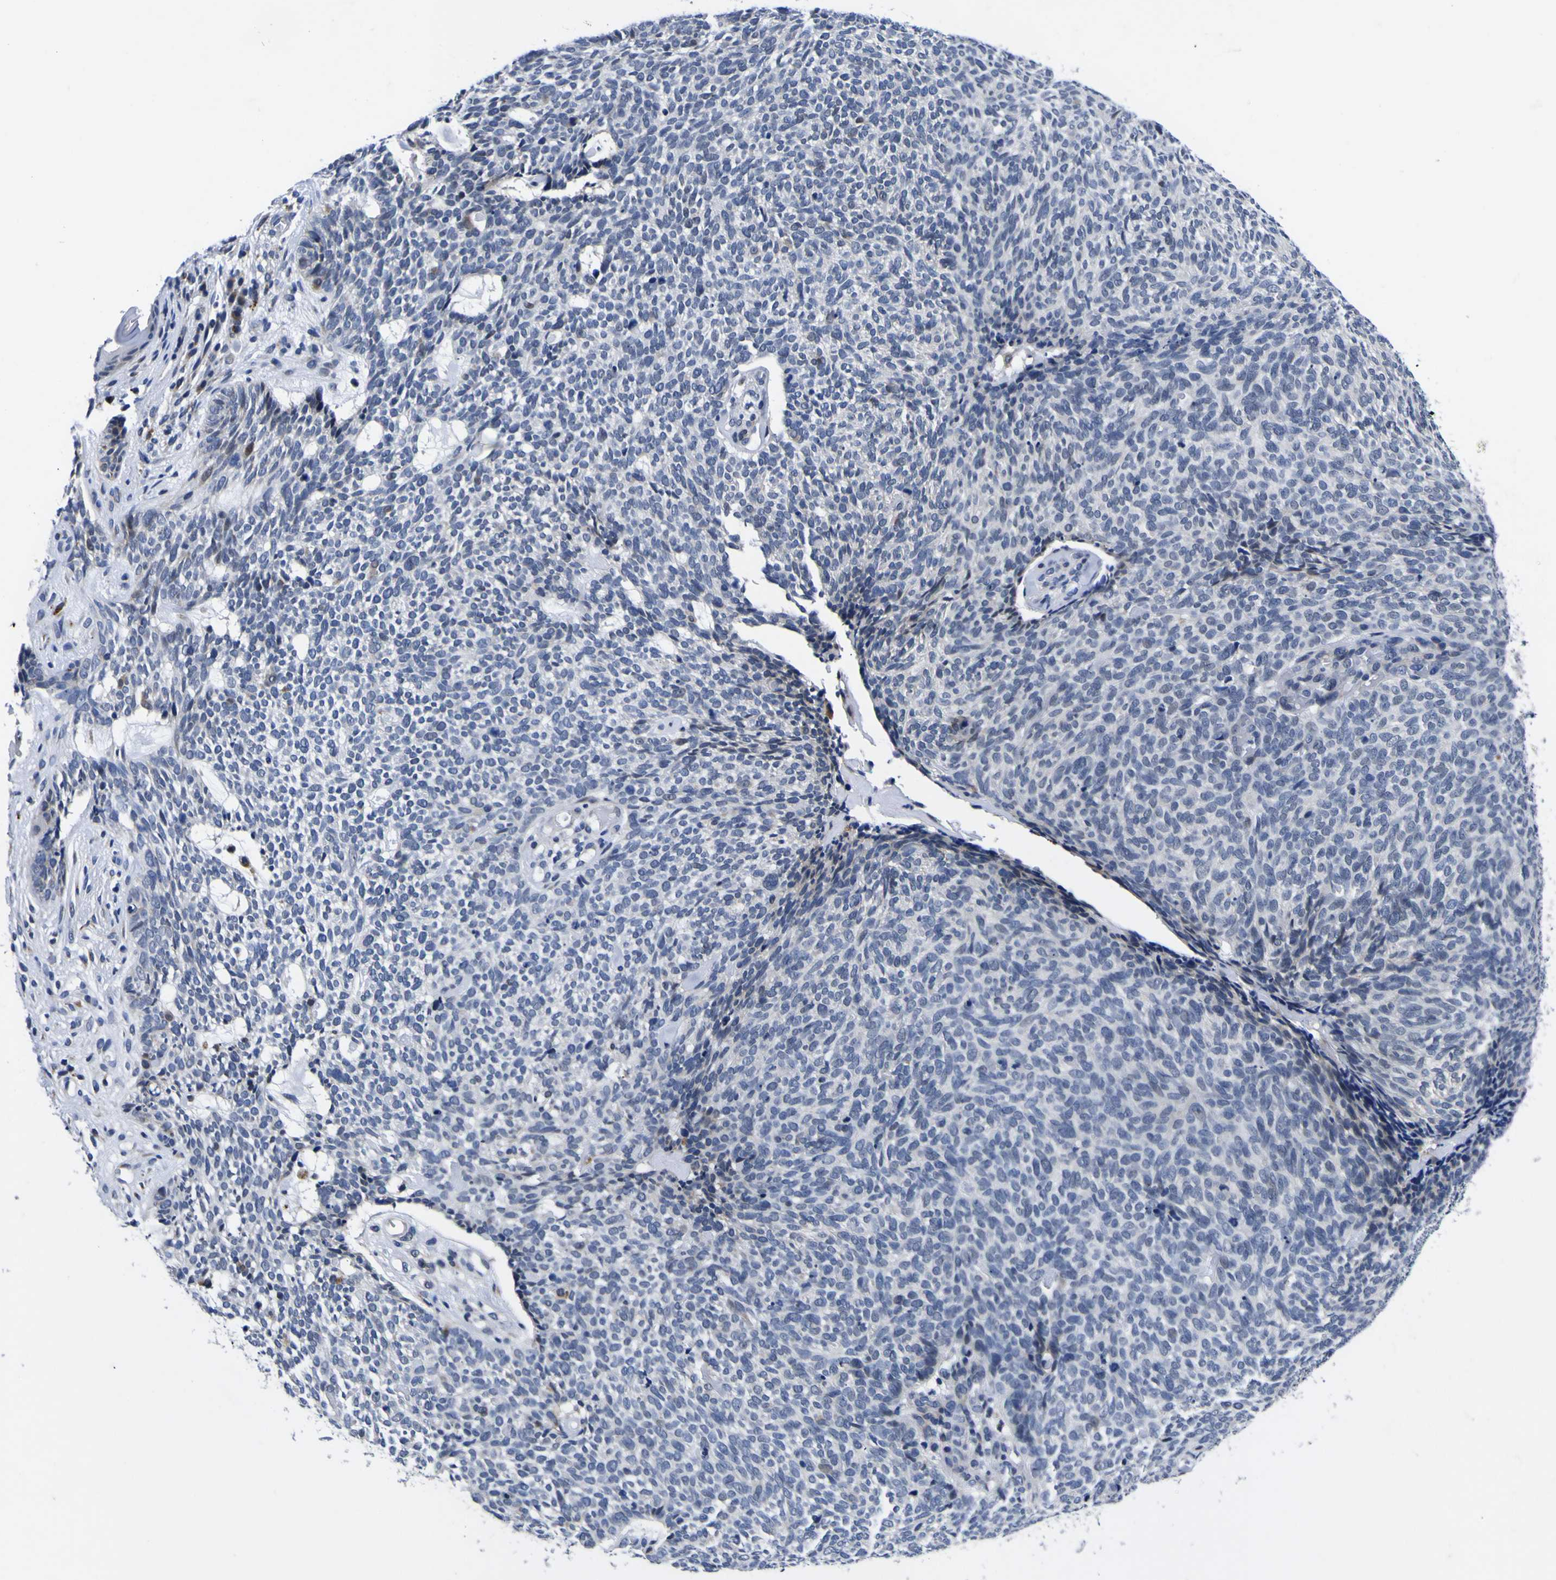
{"staining": {"intensity": "negative", "quantity": "none", "location": "none"}, "tissue": "skin cancer", "cell_type": "Tumor cells", "image_type": "cancer", "snomed": [{"axis": "morphology", "description": "Basal cell carcinoma"}, {"axis": "topography", "description": "Skin"}], "caption": "Immunohistochemical staining of basal cell carcinoma (skin) reveals no significant positivity in tumor cells. (Brightfield microscopy of DAB immunohistochemistry (IHC) at high magnification).", "gene": "IGFLR1", "patient": {"sex": "female", "age": 84}}